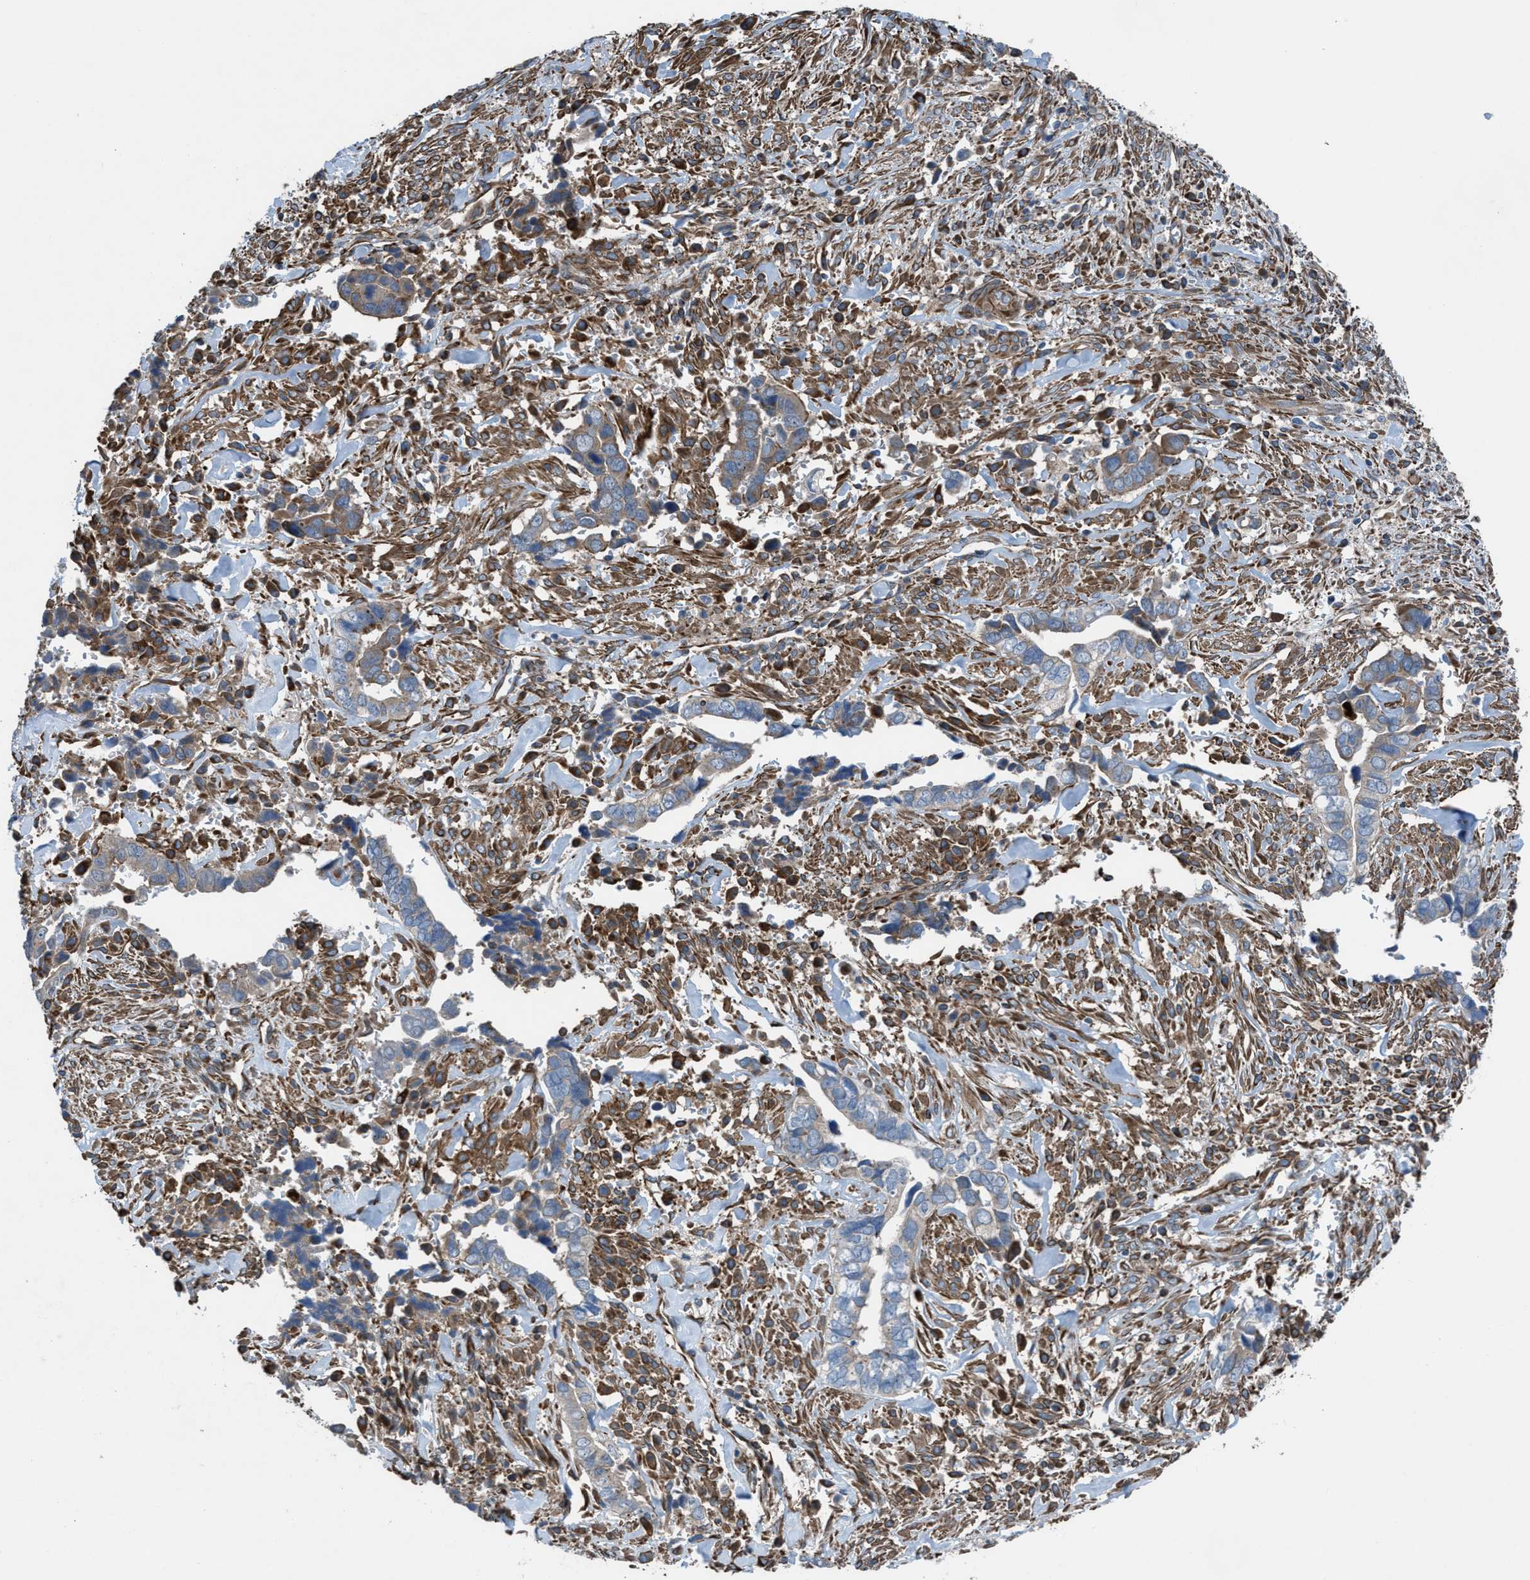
{"staining": {"intensity": "moderate", "quantity": "<25%", "location": "cytoplasmic/membranous"}, "tissue": "liver cancer", "cell_type": "Tumor cells", "image_type": "cancer", "snomed": [{"axis": "morphology", "description": "Cholangiocarcinoma"}, {"axis": "topography", "description": "Liver"}], "caption": "Brown immunohistochemical staining in liver cancer (cholangiocarcinoma) demonstrates moderate cytoplasmic/membranous expression in about <25% of tumor cells.", "gene": "SLC6A9", "patient": {"sex": "female", "age": 79}}